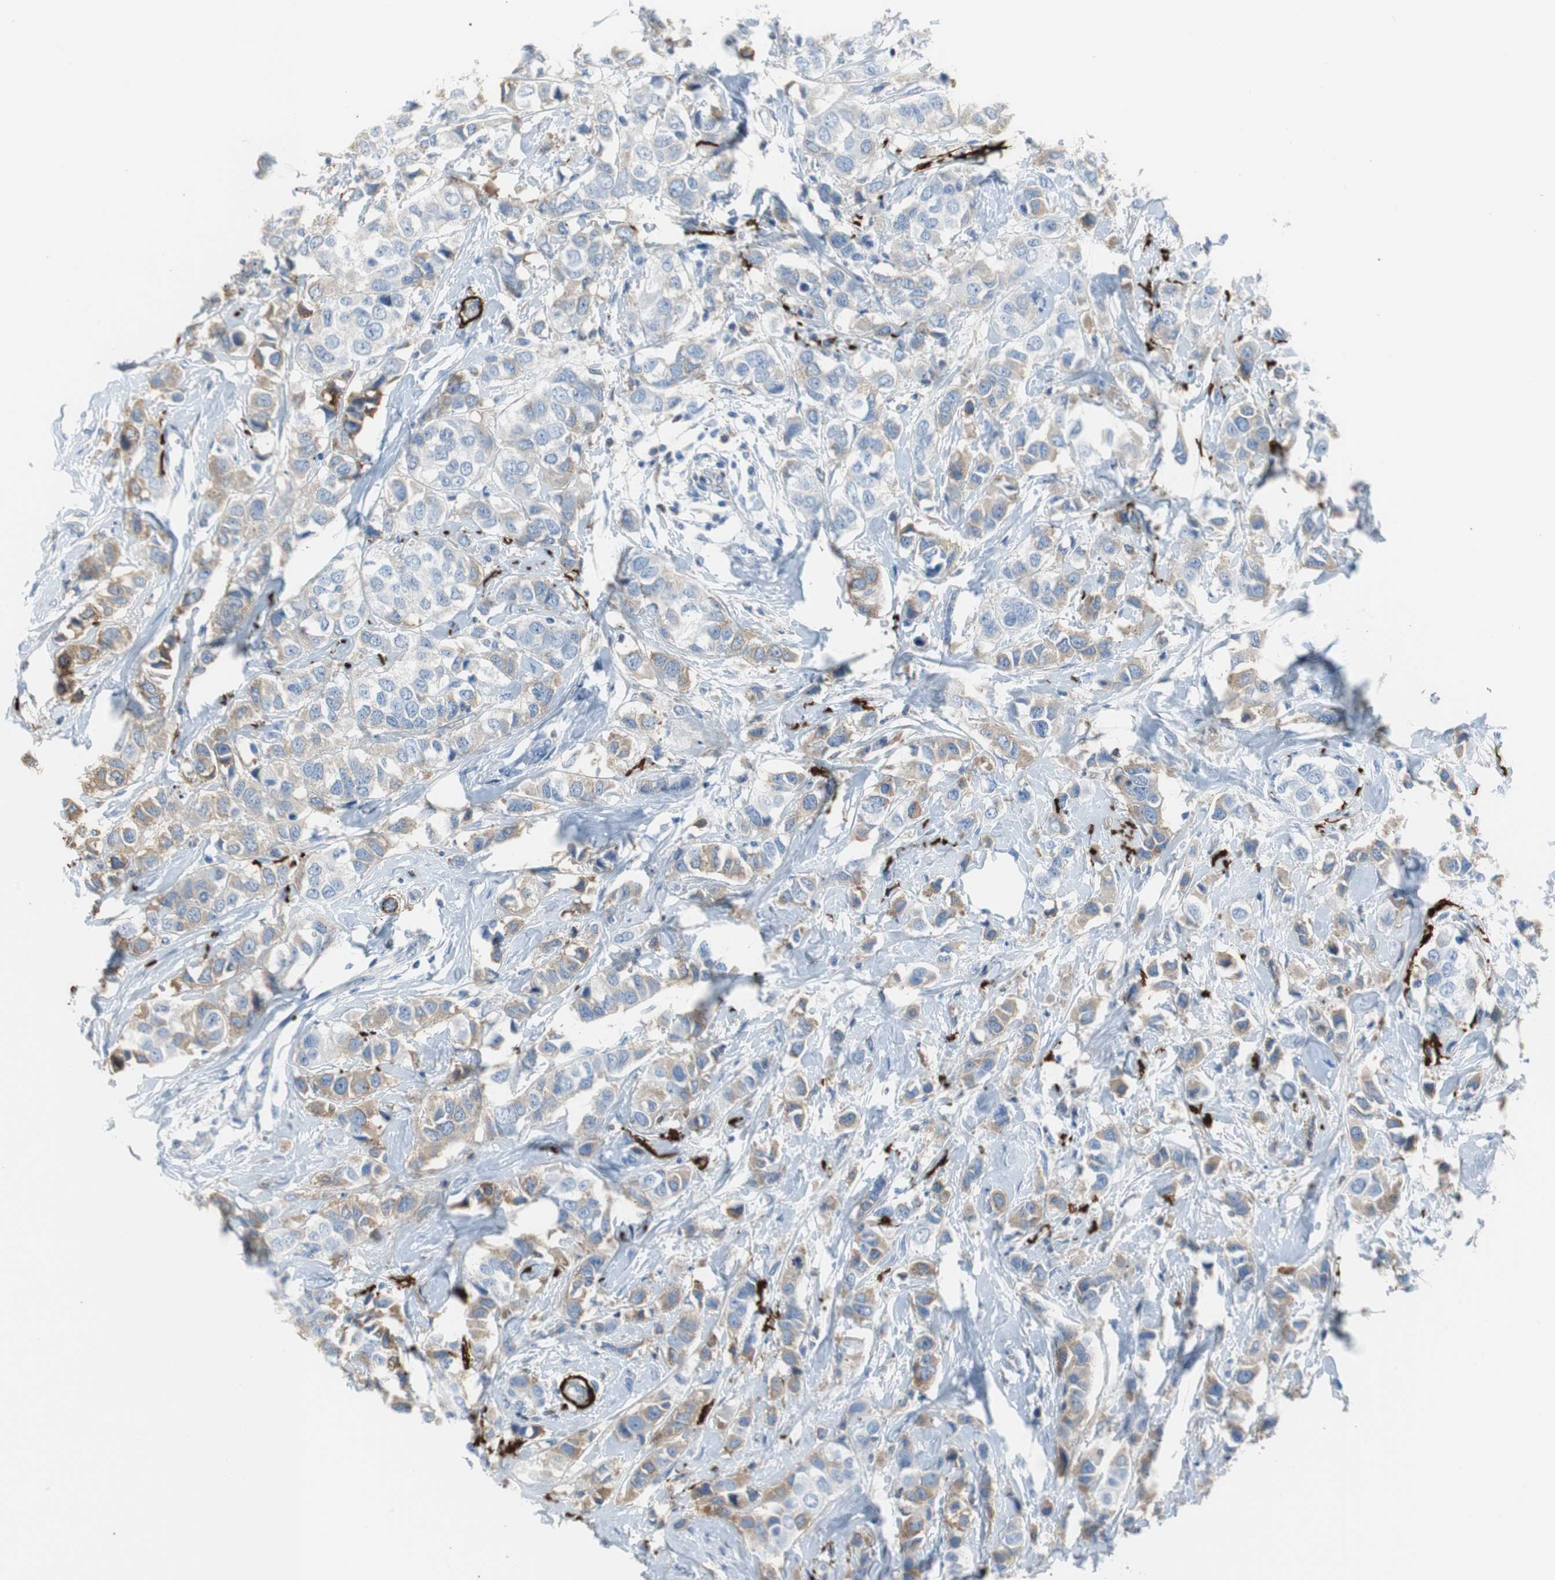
{"staining": {"intensity": "moderate", "quantity": "25%-75%", "location": "cytoplasmic/membranous"}, "tissue": "breast cancer", "cell_type": "Tumor cells", "image_type": "cancer", "snomed": [{"axis": "morphology", "description": "Duct carcinoma"}, {"axis": "topography", "description": "Breast"}], "caption": "Tumor cells exhibit moderate cytoplasmic/membranous expression in approximately 25%-75% of cells in infiltrating ductal carcinoma (breast).", "gene": "APCS", "patient": {"sex": "female", "age": 50}}